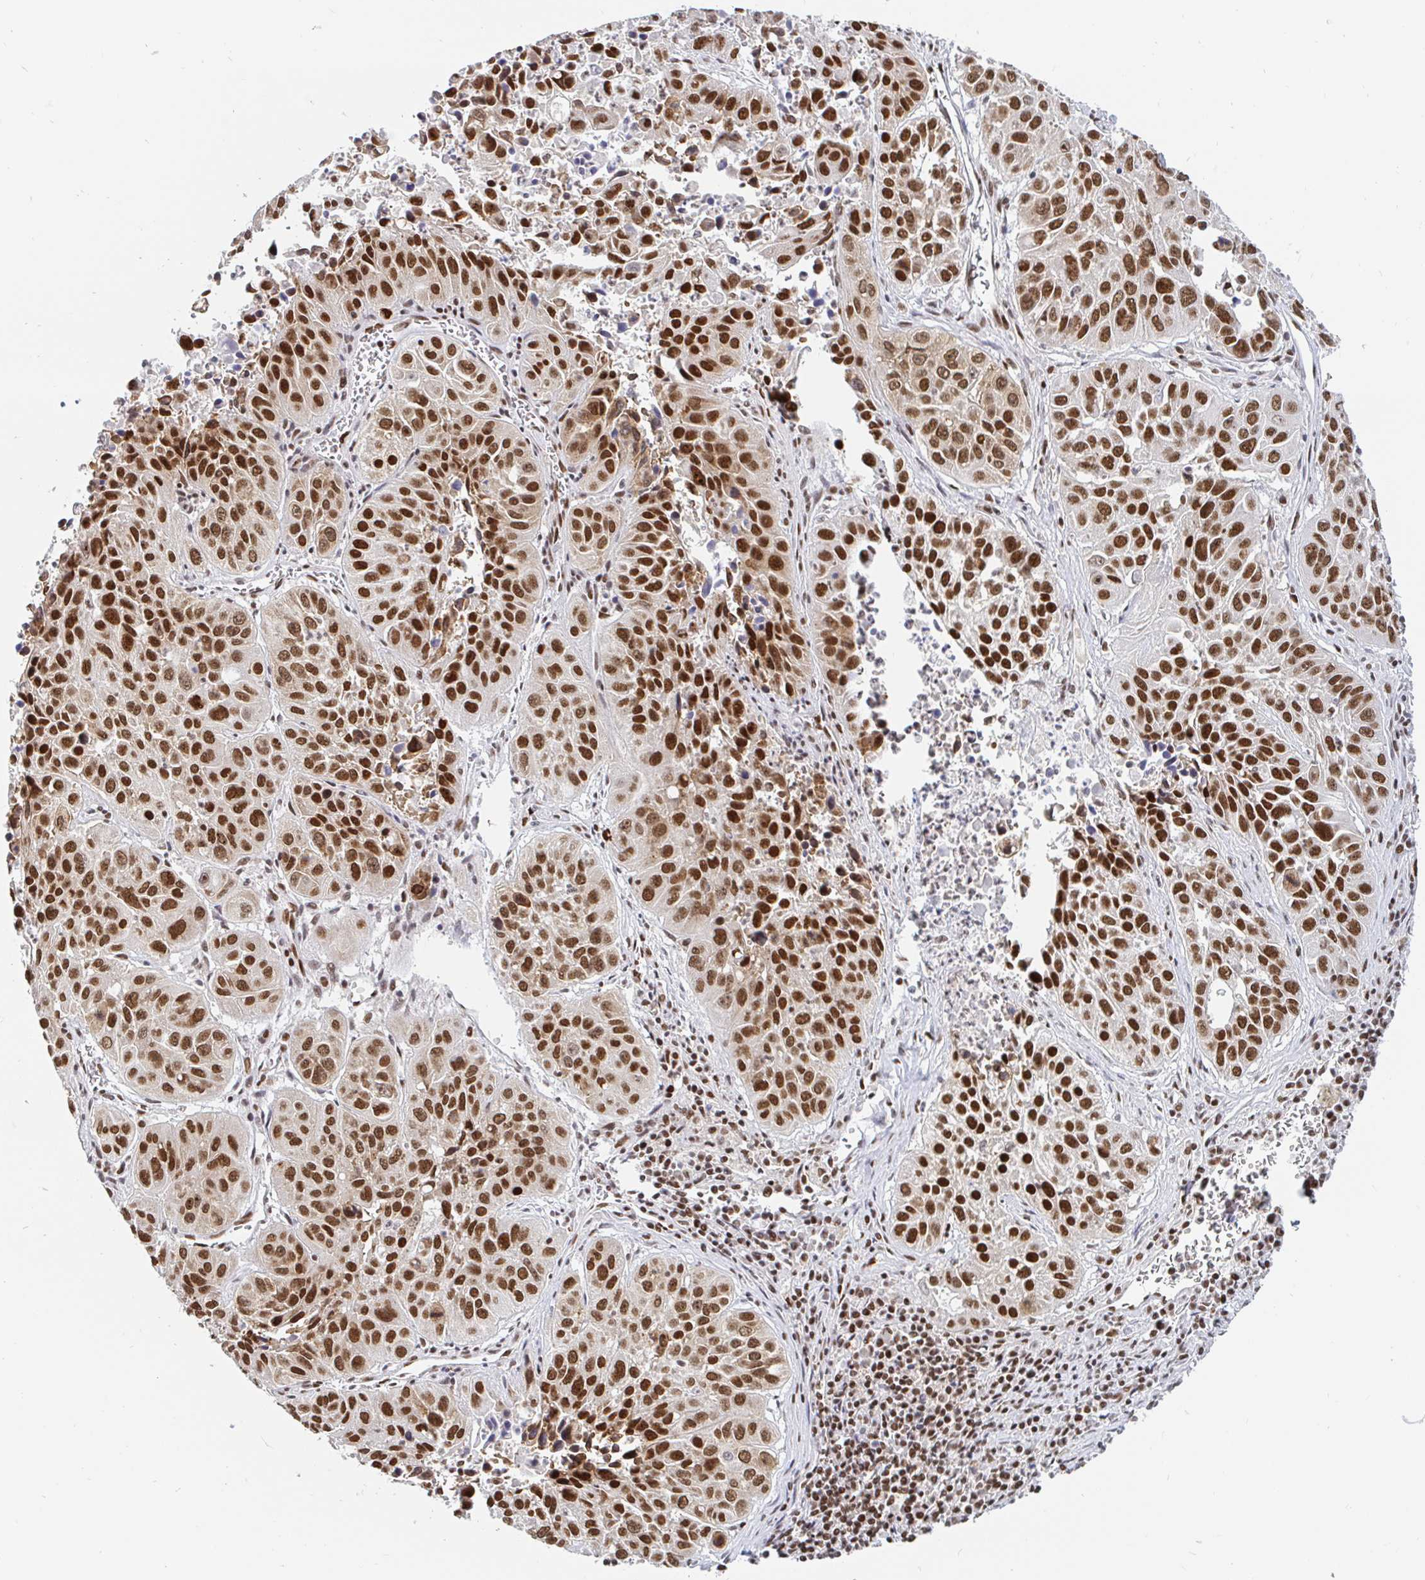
{"staining": {"intensity": "strong", "quantity": ">75%", "location": "nuclear"}, "tissue": "lung cancer", "cell_type": "Tumor cells", "image_type": "cancer", "snomed": [{"axis": "morphology", "description": "Squamous cell carcinoma, NOS"}, {"axis": "topography", "description": "Lung"}], "caption": "Lung cancer (squamous cell carcinoma) stained for a protein shows strong nuclear positivity in tumor cells.", "gene": "RBMX", "patient": {"sex": "female", "age": 61}}